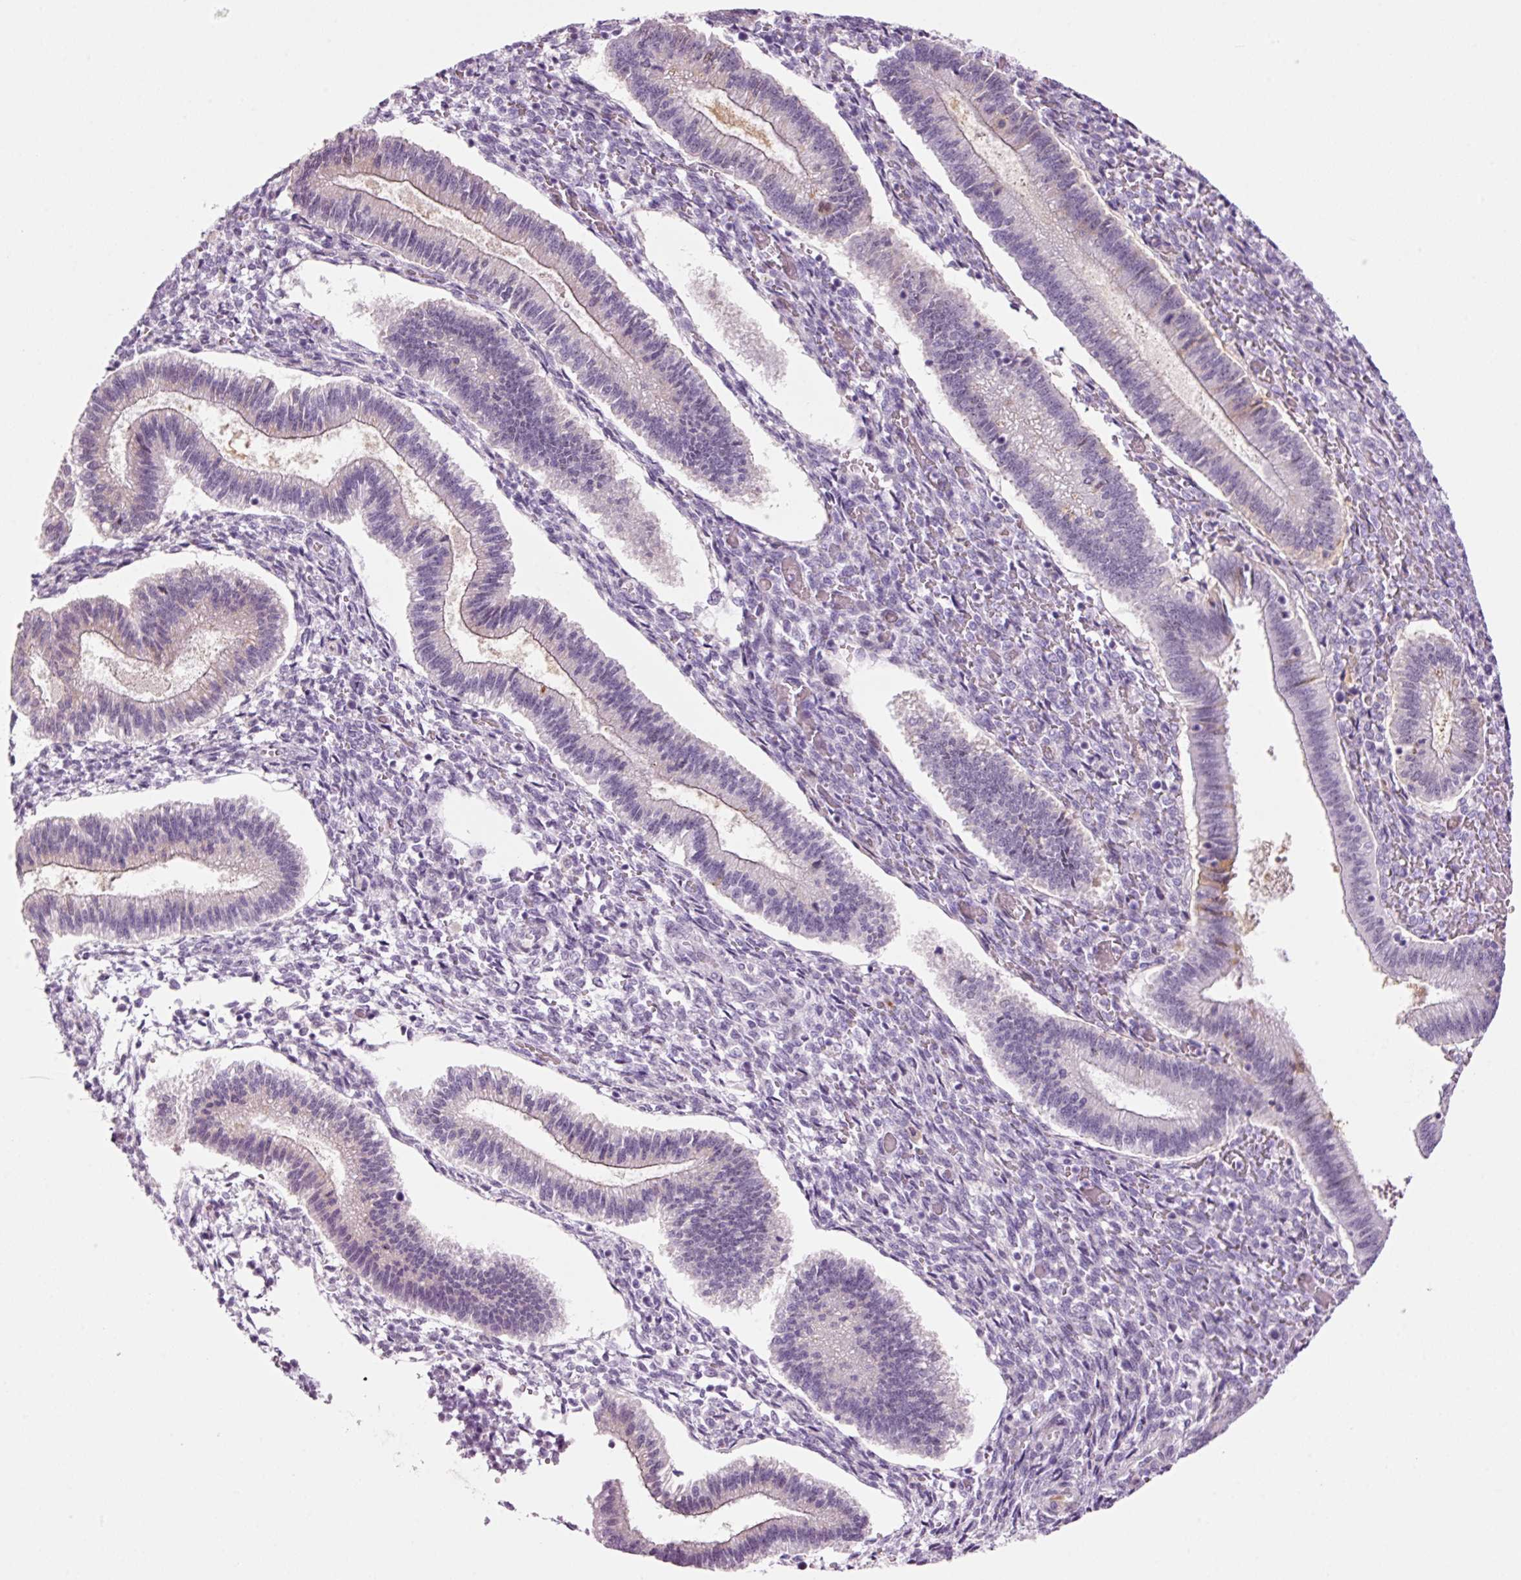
{"staining": {"intensity": "negative", "quantity": "none", "location": "none"}, "tissue": "endometrium", "cell_type": "Cells in endometrial stroma", "image_type": "normal", "snomed": [{"axis": "morphology", "description": "Normal tissue, NOS"}, {"axis": "topography", "description": "Endometrium"}], "caption": "Photomicrograph shows no significant protein positivity in cells in endometrial stroma of normal endometrium.", "gene": "KLF1", "patient": {"sex": "female", "age": 25}}